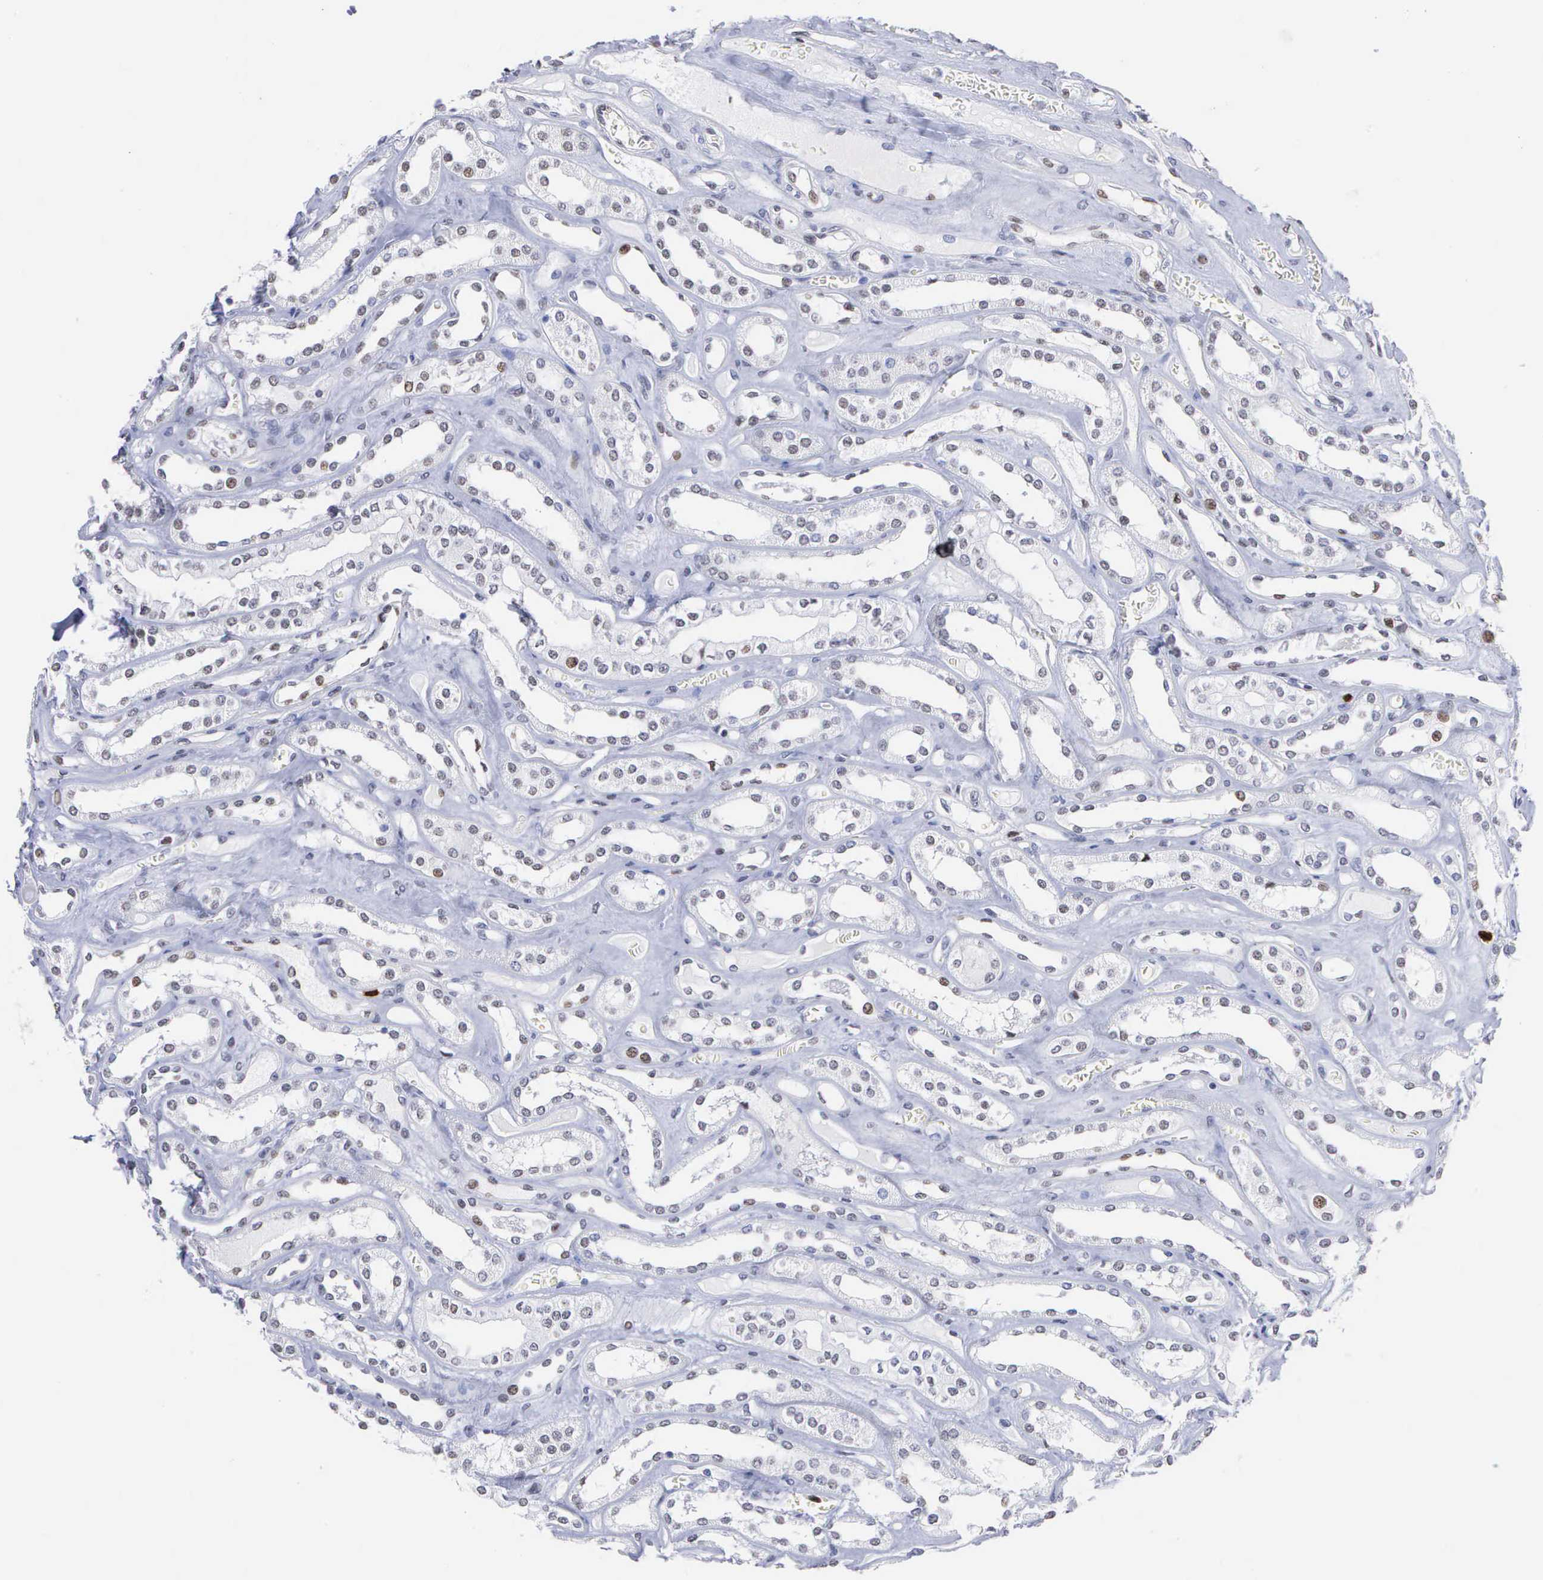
{"staining": {"intensity": "negative", "quantity": "none", "location": "none"}, "tissue": "kidney", "cell_type": "Cells in glomeruli", "image_type": "normal", "snomed": [{"axis": "morphology", "description": "Normal tissue, NOS"}, {"axis": "topography", "description": "Kidney"}], "caption": "Immunohistochemical staining of benign human kidney reveals no significant staining in cells in glomeruli.", "gene": "SPIN3", "patient": {"sex": "female", "age": 52}}